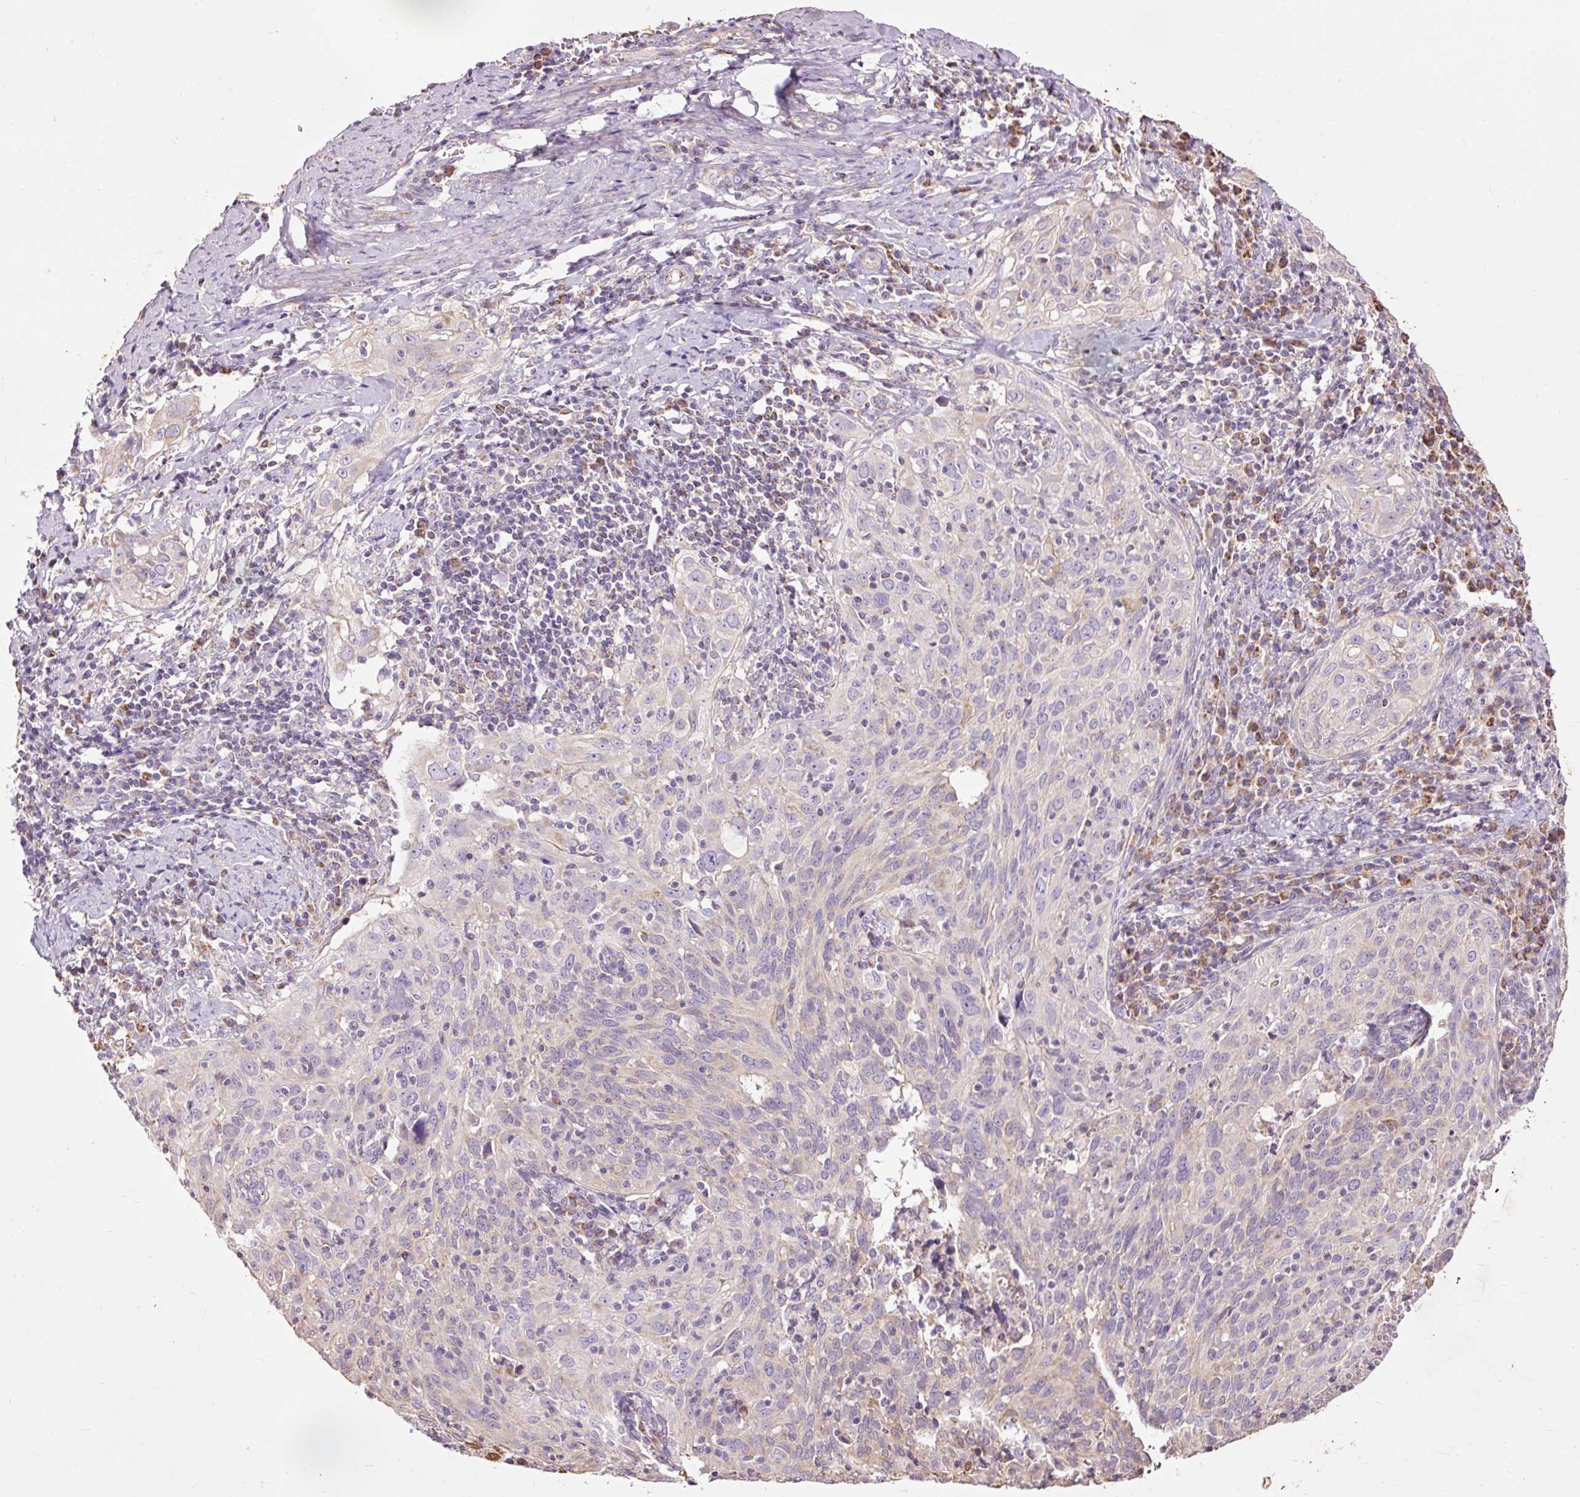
{"staining": {"intensity": "weak", "quantity": "<25%", "location": "cytoplasmic/membranous"}, "tissue": "cervical cancer", "cell_type": "Tumor cells", "image_type": "cancer", "snomed": [{"axis": "morphology", "description": "Squamous cell carcinoma, NOS"}, {"axis": "topography", "description": "Cervix"}], "caption": "Protein analysis of cervical cancer (squamous cell carcinoma) shows no significant expression in tumor cells.", "gene": "PRDX5", "patient": {"sex": "female", "age": 31}}